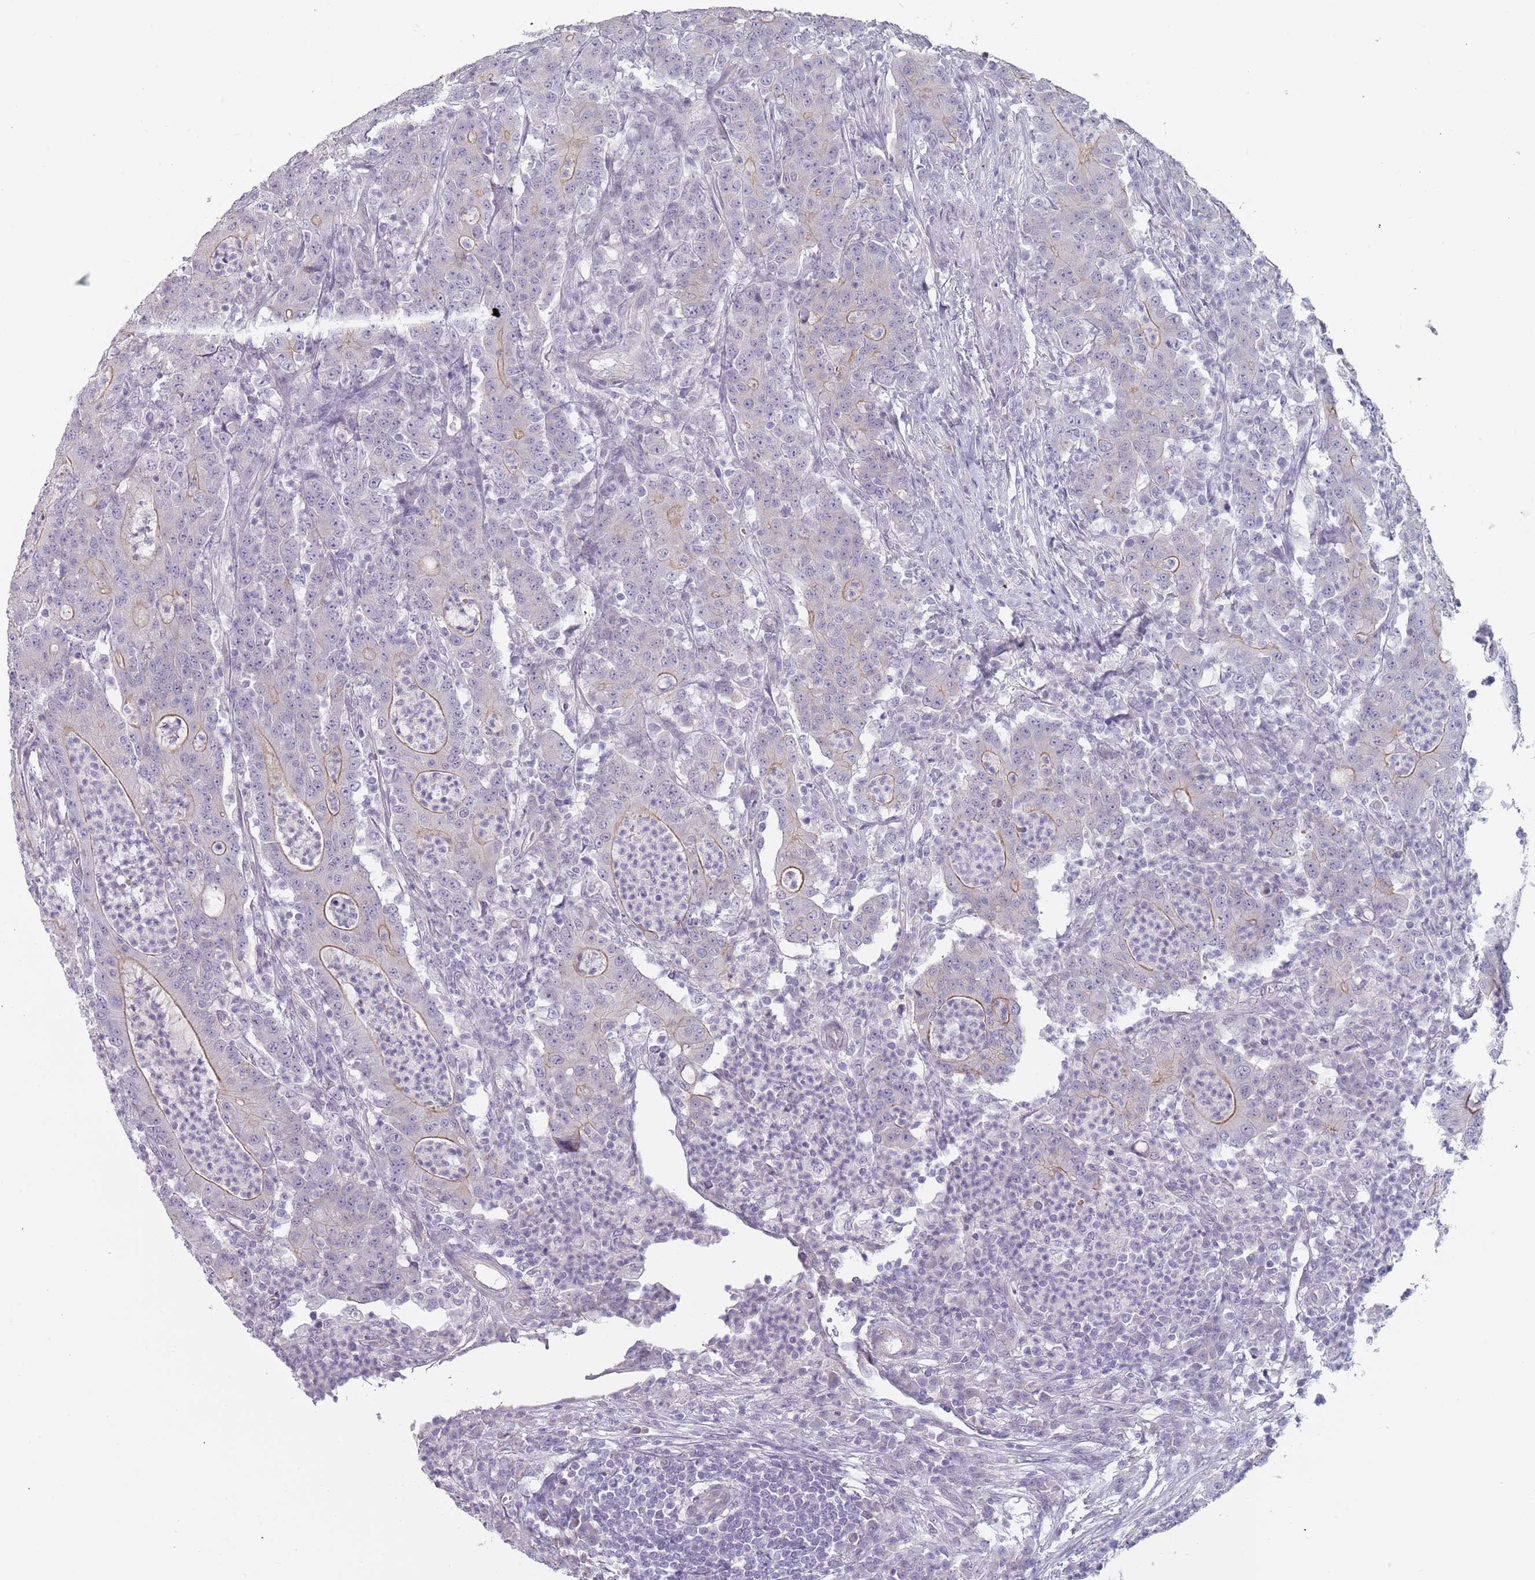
{"staining": {"intensity": "weak", "quantity": "<25%", "location": "cytoplasmic/membranous"}, "tissue": "colorectal cancer", "cell_type": "Tumor cells", "image_type": "cancer", "snomed": [{"axis": "morphology", "description": "Adenocarcinoma, NOS"}, {"axis": "topography", "description": "Colon"}], "caption": "DAB (3,3'-diaminobenzidine) immunohistochemical staining of human adenocarcinoma (colorectal) exhibits no significant expression in tumor cells.", "gene": "RFX2", "patient": {"sex": "male", "age": 83}}